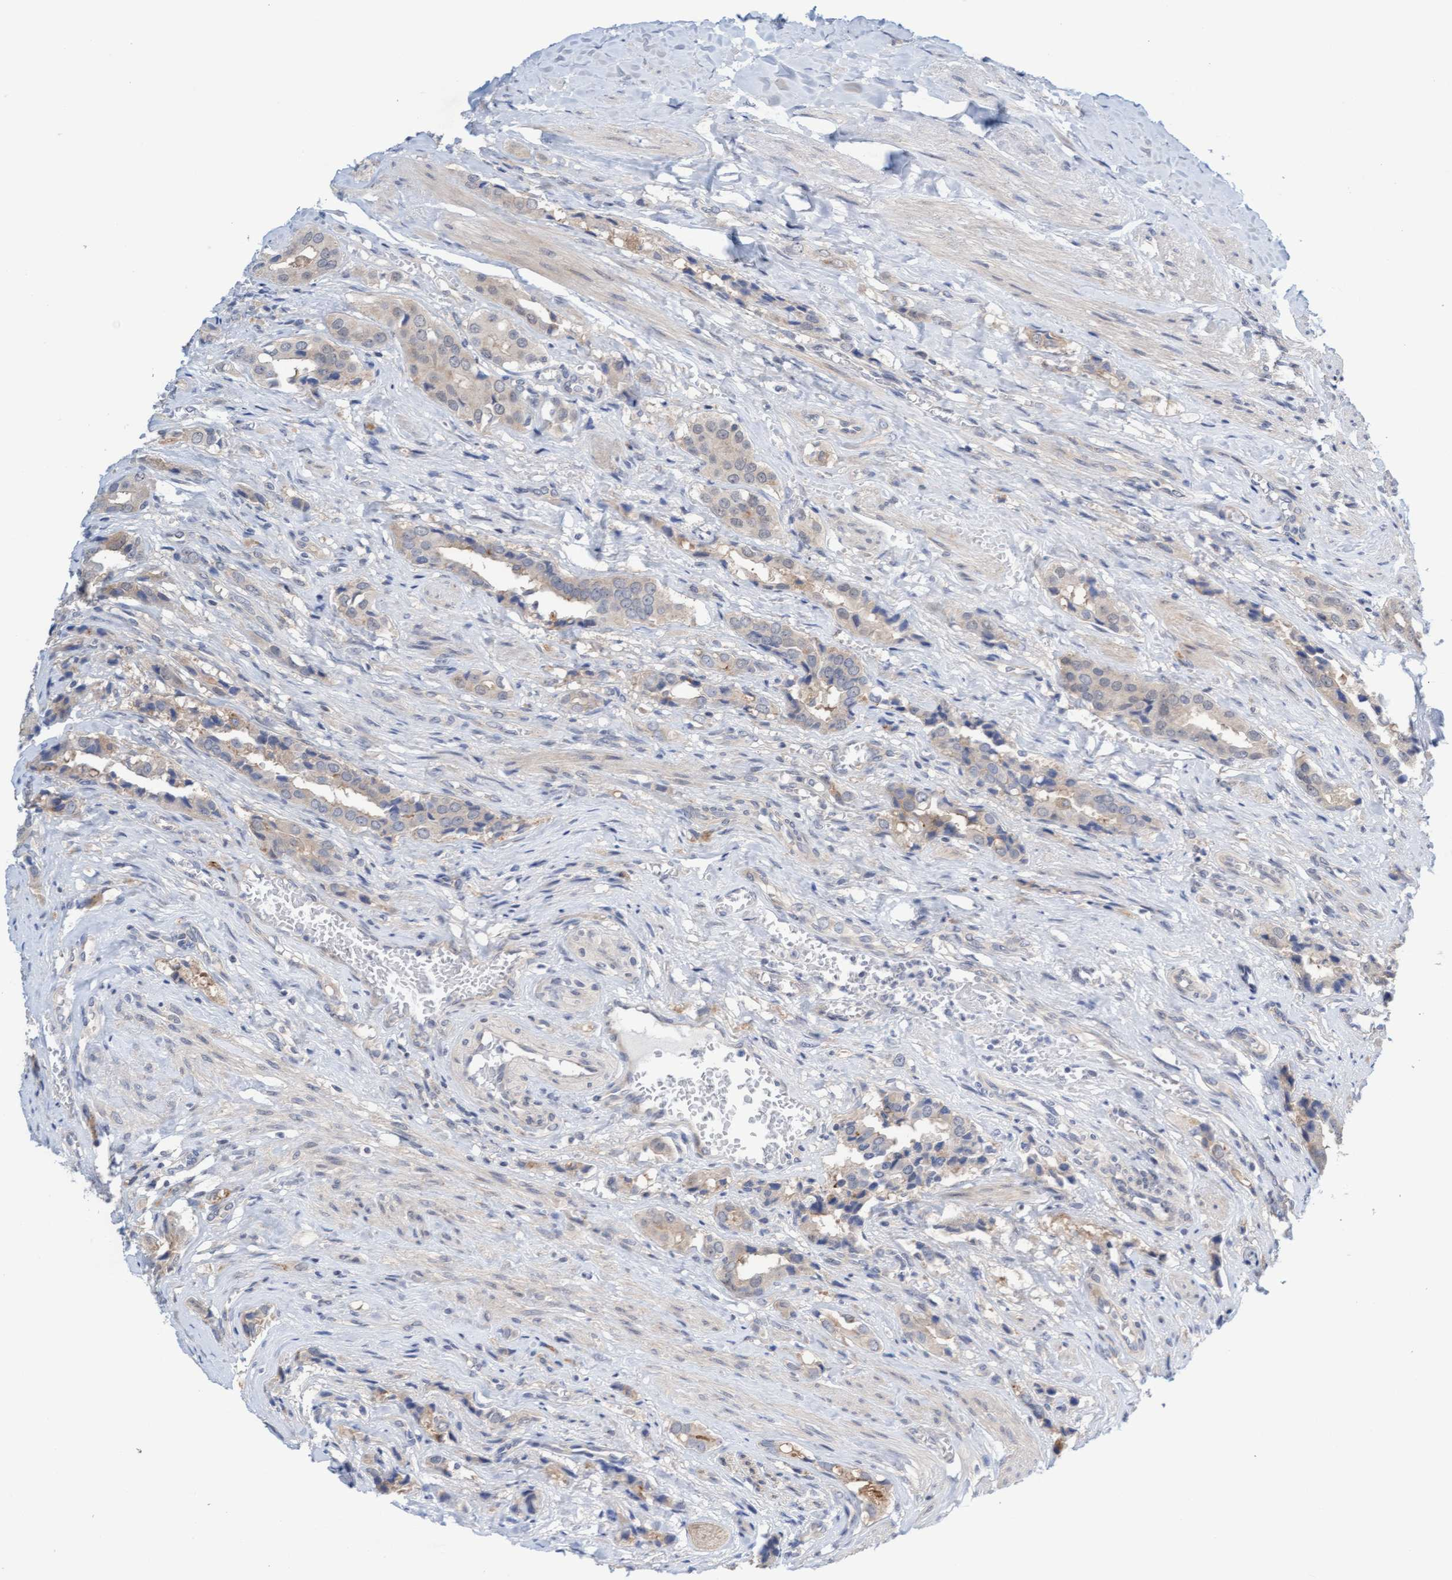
{"staining": {"intensity": "weak", "quantity": "25%-75%", "location": "cytoplasmic/membranous"}, "tissue": "prostate cancer", "cell_type": "Tumor cells", "image_type": "cancer", "snomed": [{"axis": "morphology", "description": "Adenocarcinoma, High grade"}, {"axis": "topography", "description": "Prostate"}], "caption": "Weak cytoplasmic/membranous protein expression is identified in approximately 25%-75% of tumor cells in prostate cancer. (Stains: DAB (3,3'-diaminobenzidine) in brown, nuclei in blue, Microscopy: brightfield microscopy at high magnification).", "gene": "AMZ2", "patient": {"sex": "male", "age": 52}}